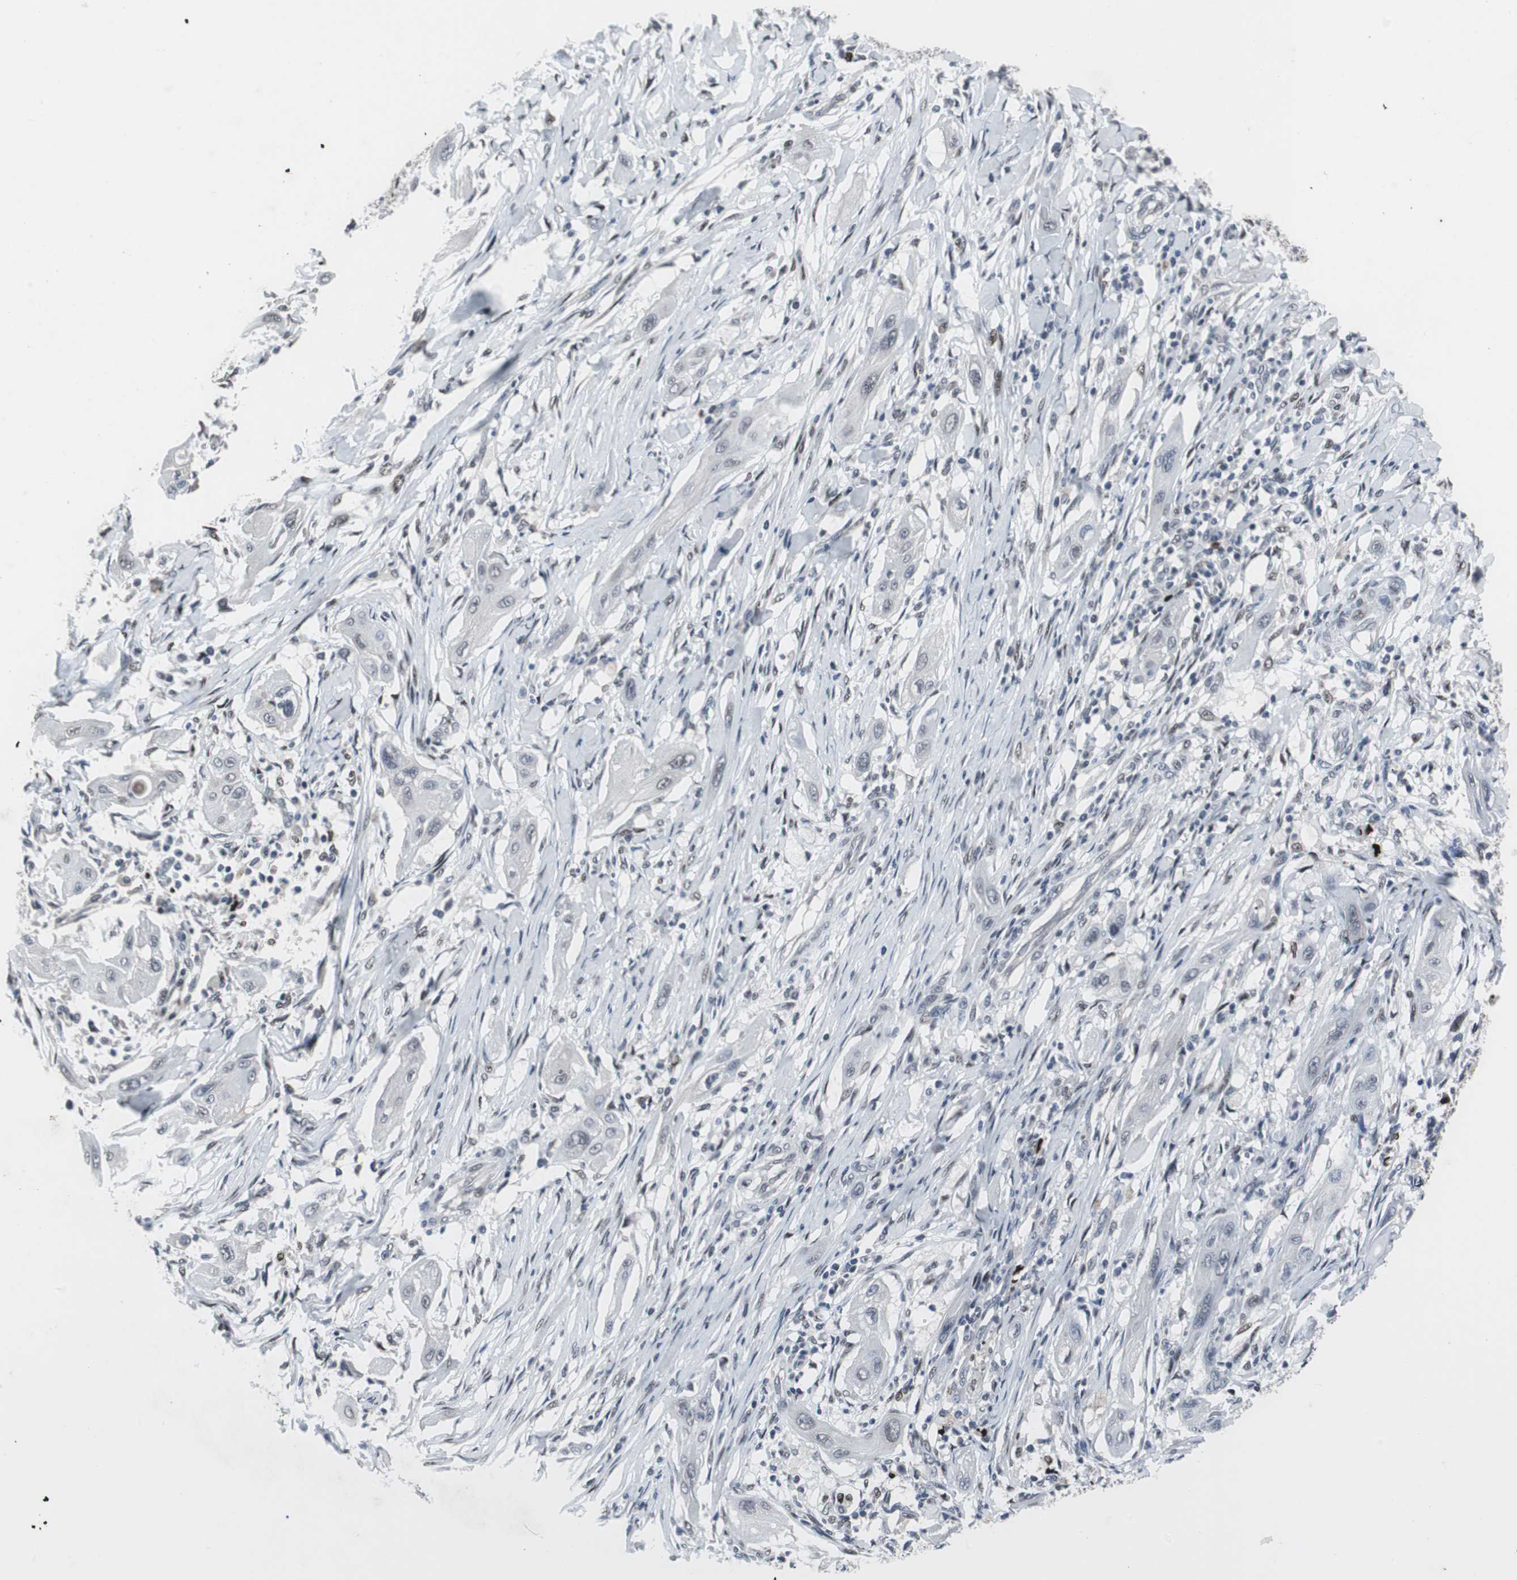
{"staining": {"intensity": "negative", "quantity": "none", "location": "none"}, "tissue": "lung cancer", "cell_type": "Tumor cells", "image_type": "cancer", "snomed": [{"axis": "morphology", "description": "Squamous cell carcinoma, NOS"}, {"axis": "topography", "description": "Lung"}], "caption": "The histopathology image exhibits no significant positivity in tumor cells of lung cancer (squamous cell carcinoma).", "gene": "FOXP4", "patient": {"sex": "female", "age": 47}}